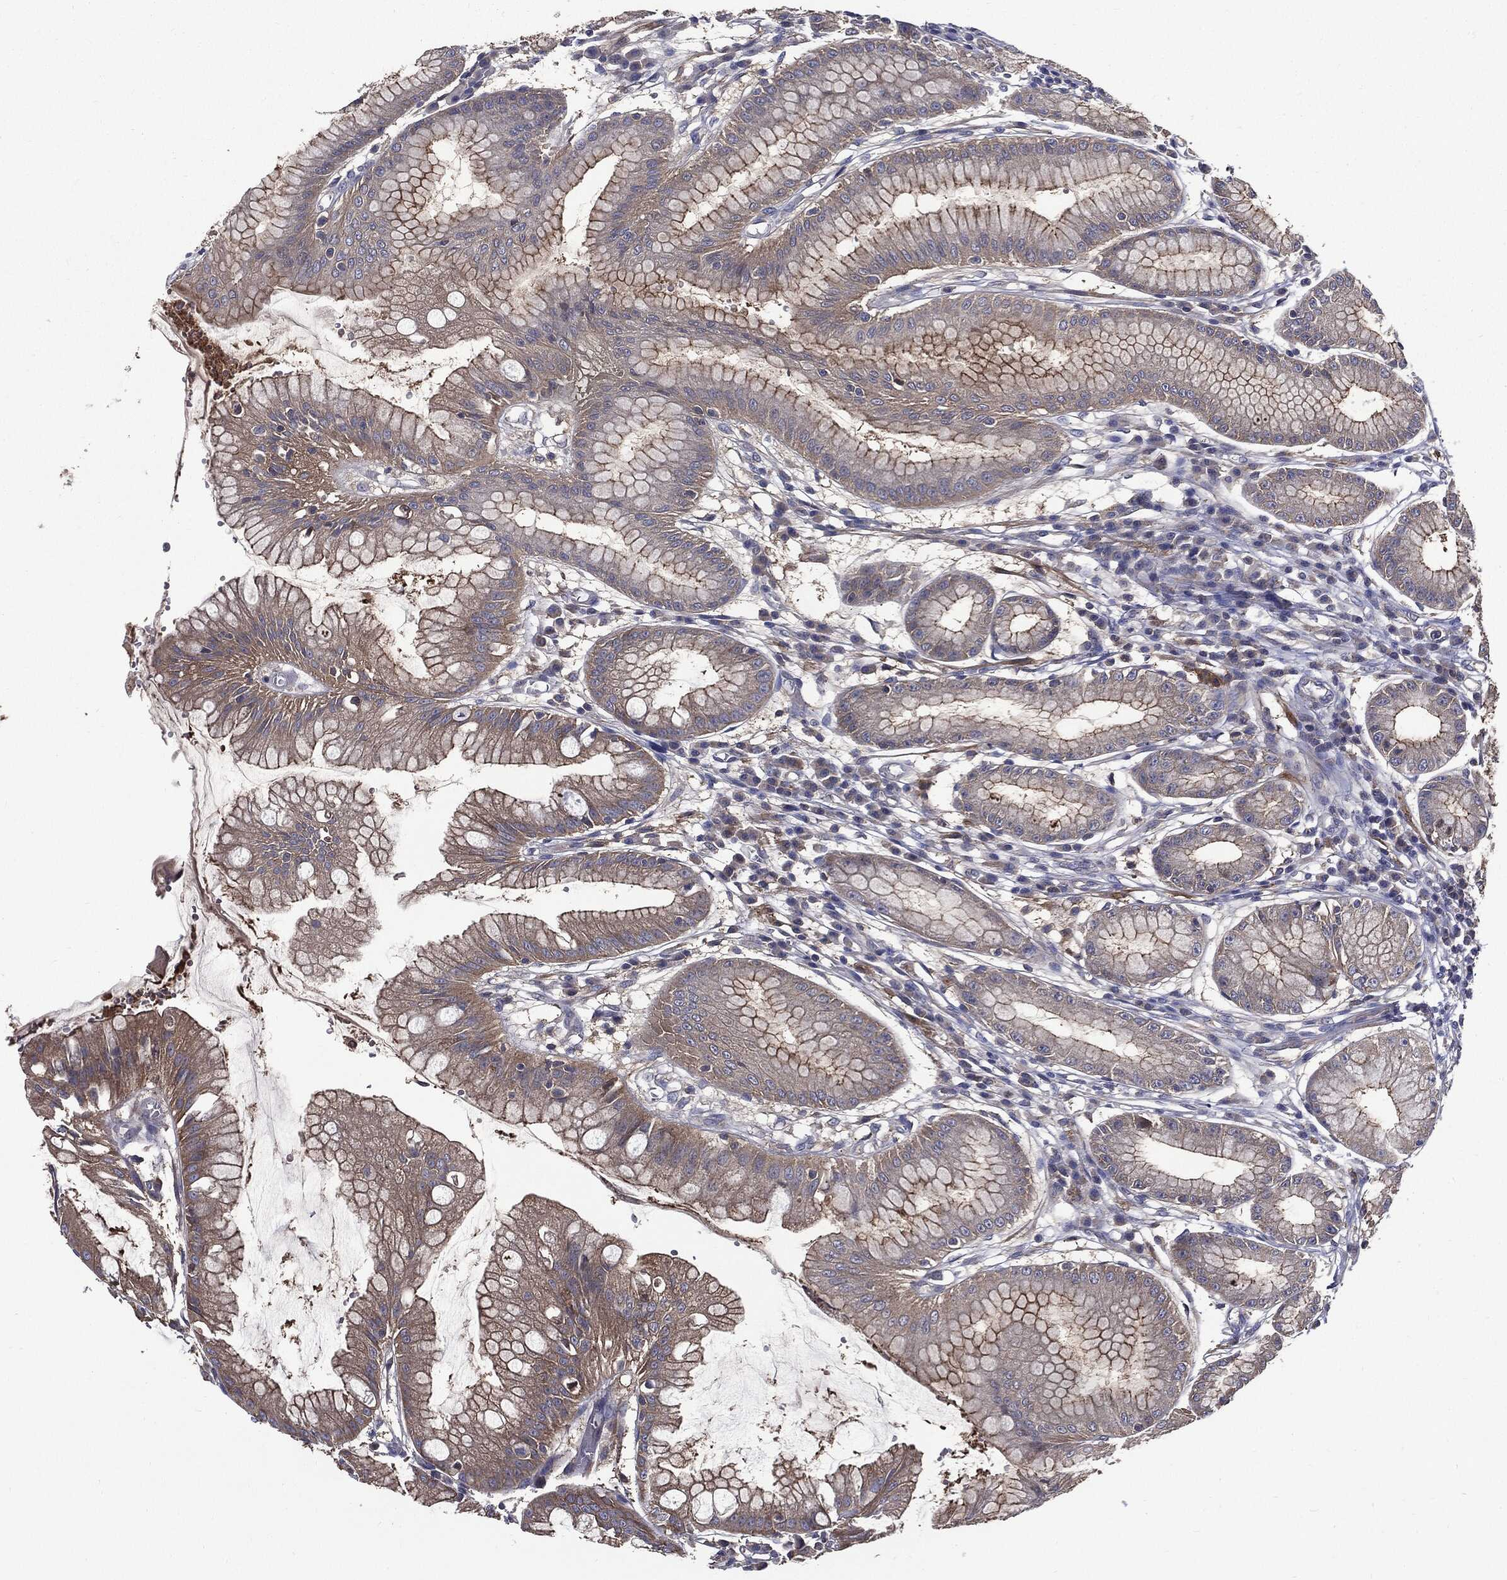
{"staining": {"intensity": "moderate", "quantity": ">75%", "location": "cytoplasmic/membranous"}, "tissue": "stomach", "cell_type": "Glandular cells", "image_type": "normal", "snomed": [{"axis": "morphology", "description": "Normal tissue, NOS"}, {"axis": "morphology", "description": "Inflammation, NOS"}, {"axis": "topography", "description": "Stomach, lower"}], "caption": "Immunohistochemistry (IHC) micrograph of normal stomach stained for a protein (brown), which demonstrates medium levels of moderate cytoplasmic/membranous staining in approximately >75% of glandular cells.", "gene": "PDCD6IP", "patient": {"sex": "male", "age": 59}}